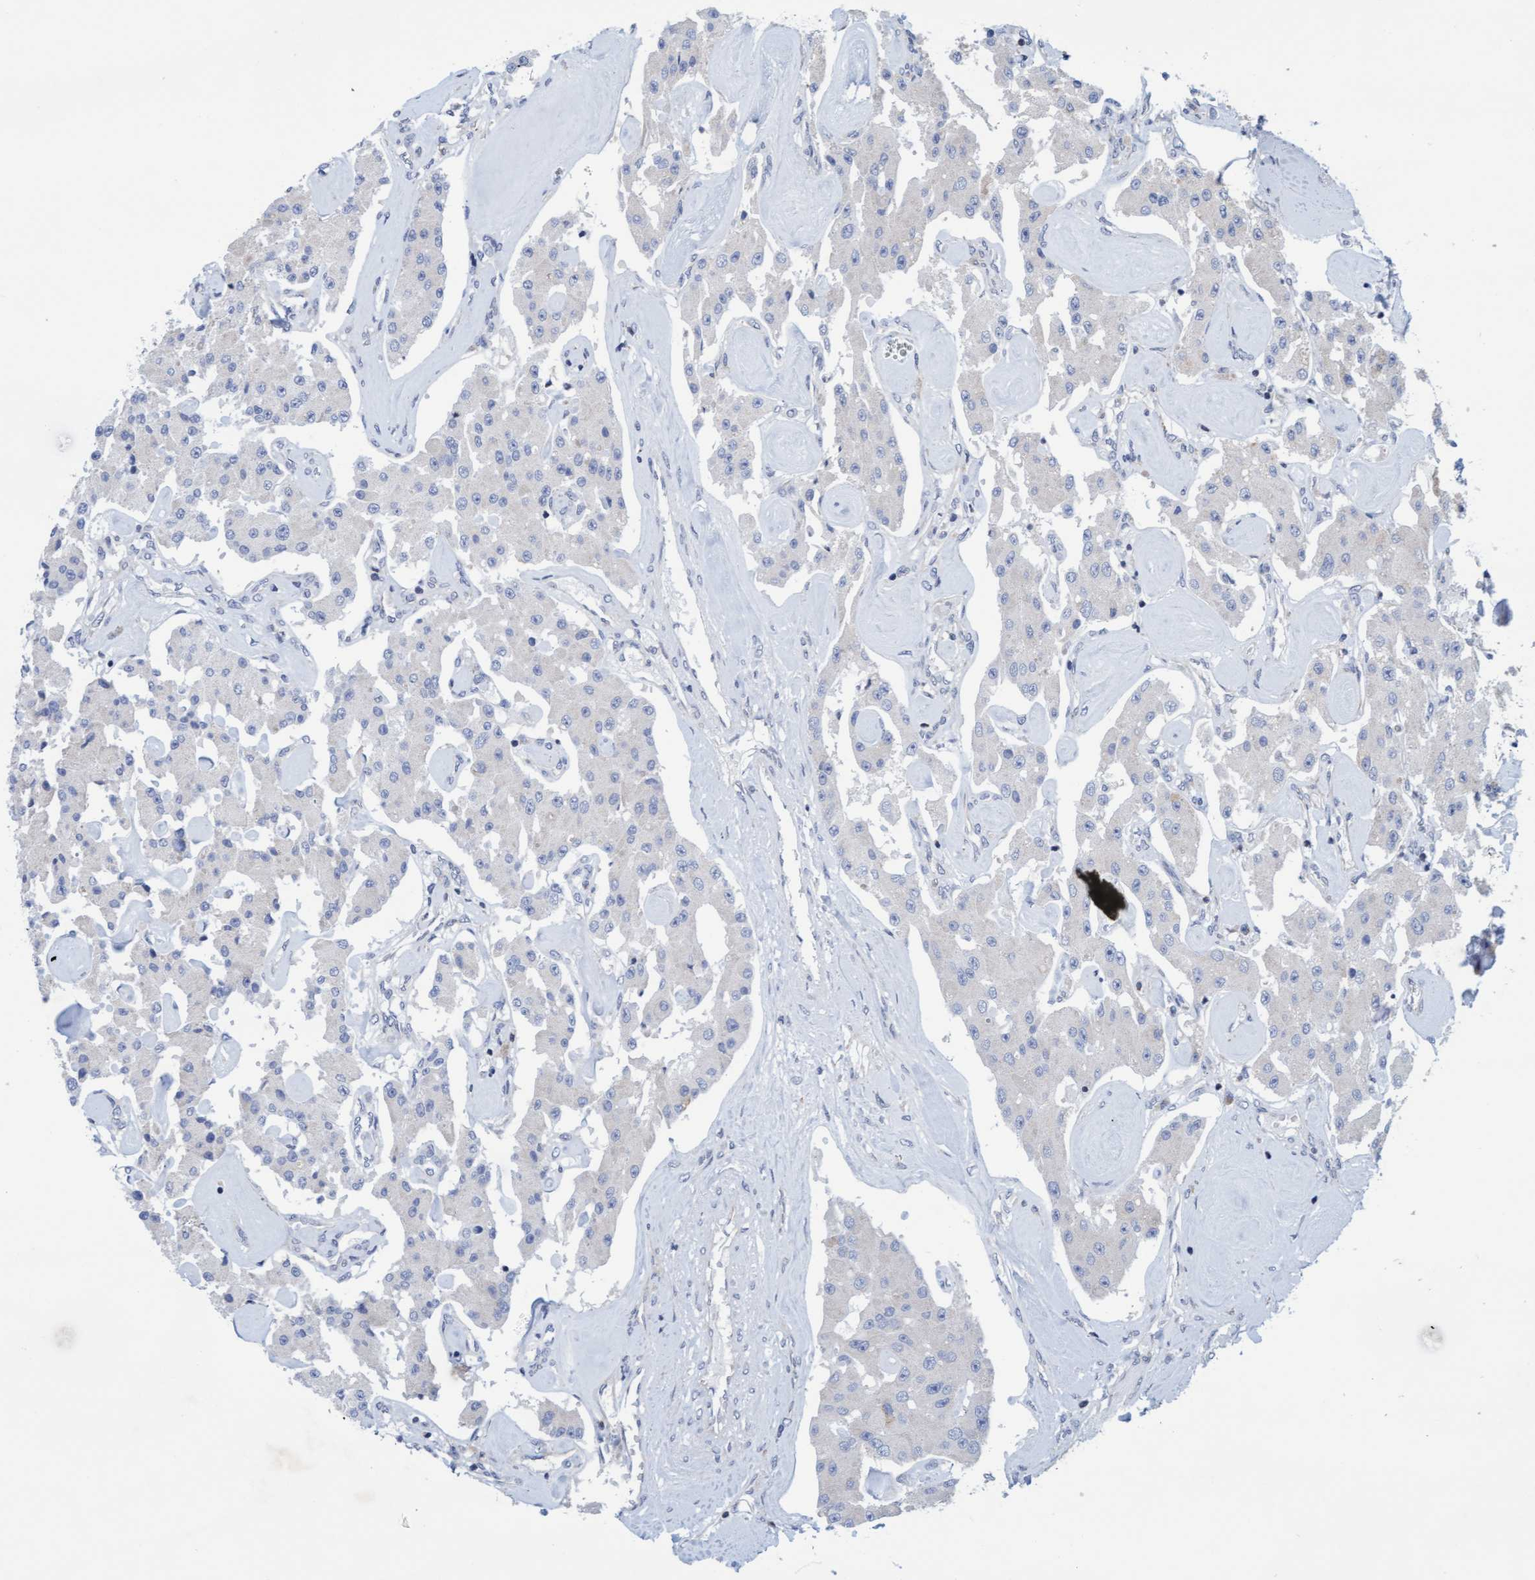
{"staining": {"intensity": "negative", "quantity": "none", "location": "none"}, "tissue": "carcinoid", "cell_type": "Tumor cells", "image_type": "cancer", "snomed": [{"axis": "morphology", "description": "Carcinoid, malignant, NOS"}, {"axis": "topography", "description": "Pancreas"}], "caption": "Immunohistochemistry photomicrograph of neoplastic tissue: carcinoid (malignant) stained with DAB (3,3'-diaminobenzidine) shows no significant protein staining in tumor cells.", "gene": "SLC28A3", "patient": {"sex": "male", "age": 41}}